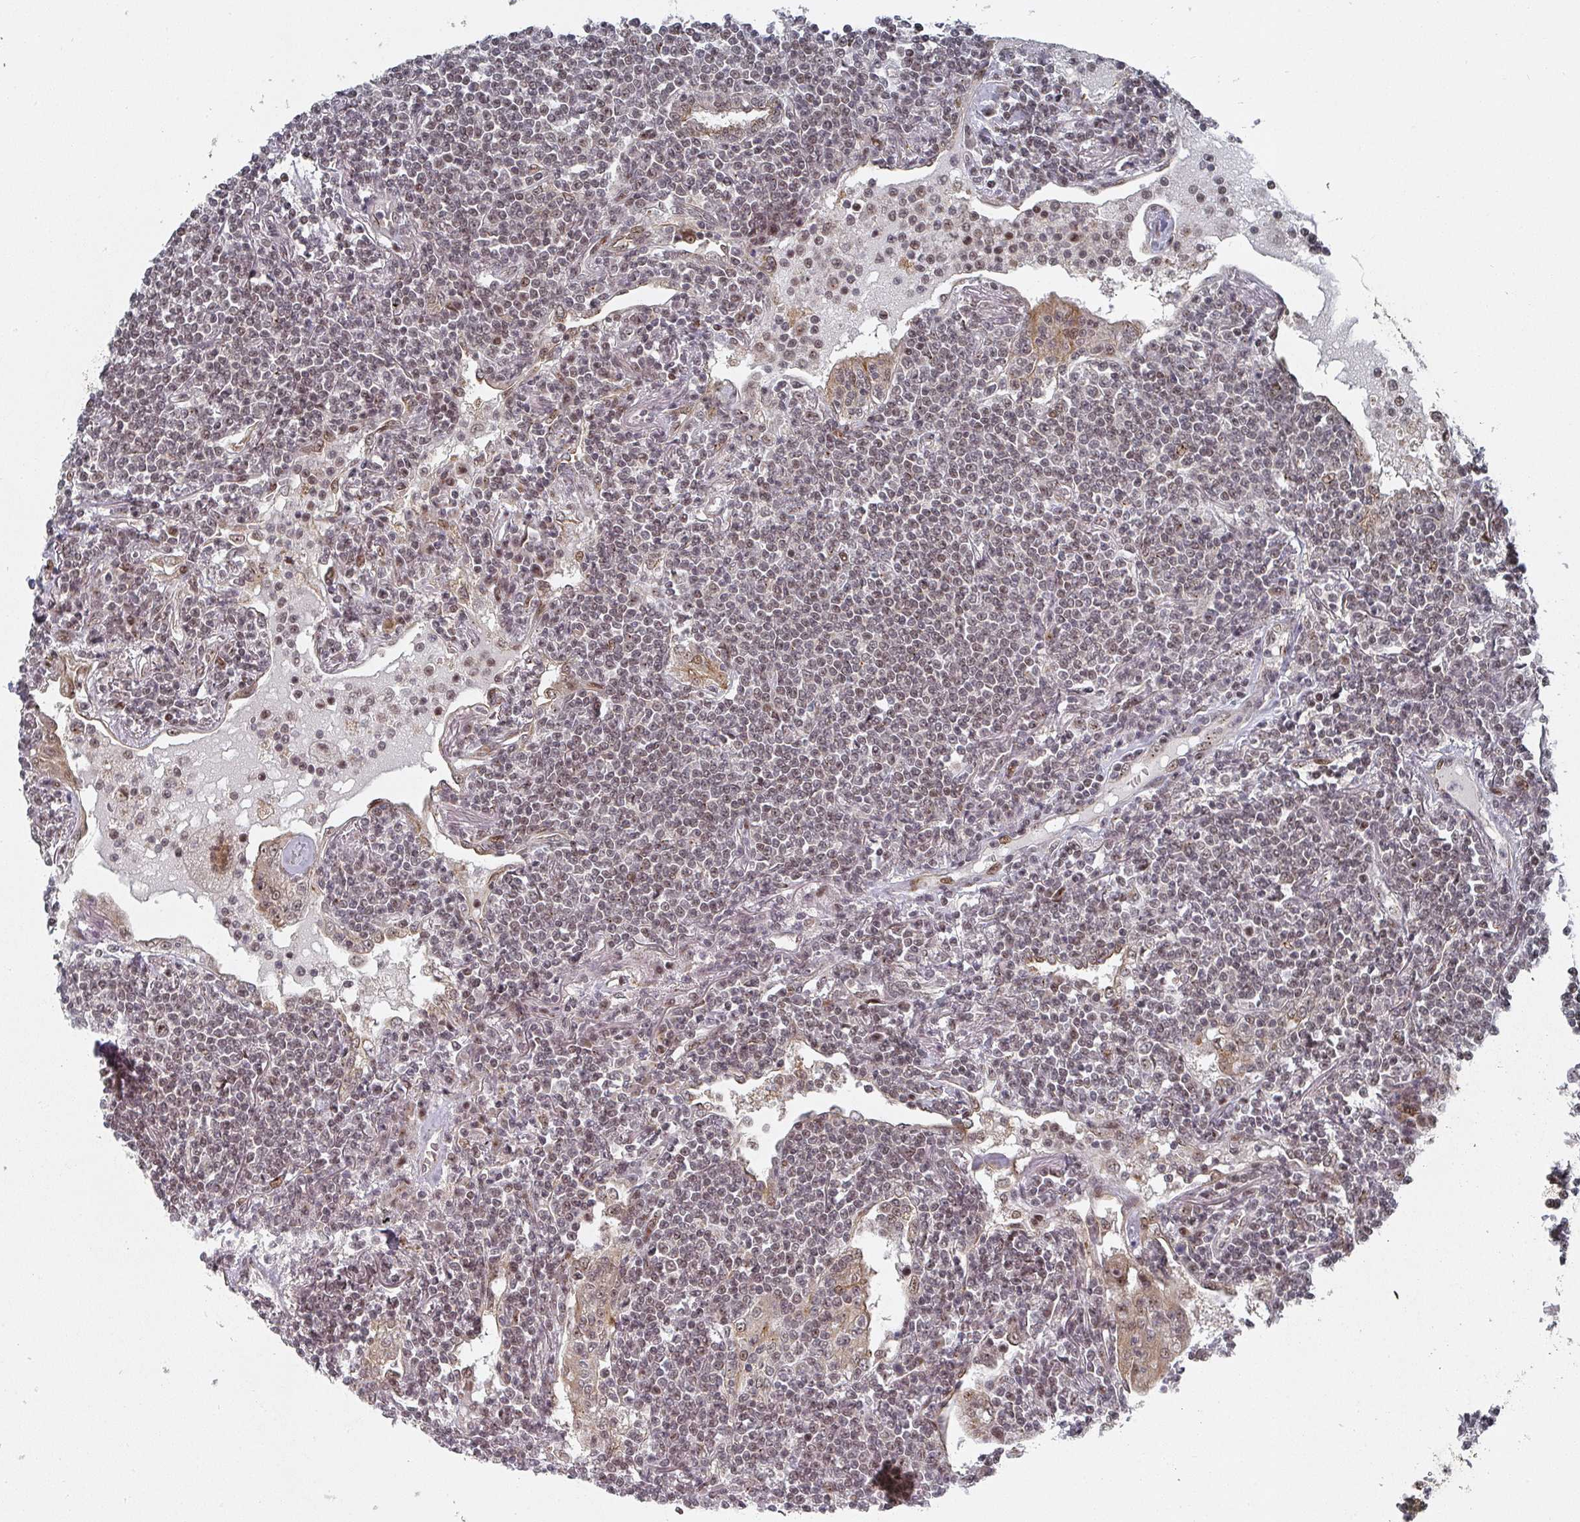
{"staining": {"intensity": "moderate", "quantity": "25%-75%", "location": "cytoplasmic/membranous,nuclear"}, "tissue": "lymphoma", "cell_type": "Tumor cells", "image_type": "cancer", "snomed": [{"axis": "morphology", "description": "Malignant lymphoma, non-Hodgkin's type, Low grade"}, {"axis": "topography", "description": "Lymph node"}], "caption": "Moderate cytoplasmic/membranous and nuclear positivity is seen in about 25%-75% of tumor cells in low-grade malignant lymphoma, non-Hodgkin's type.", "gene": "KIF1C", "patient": {"sex": "female", "age": 67}}